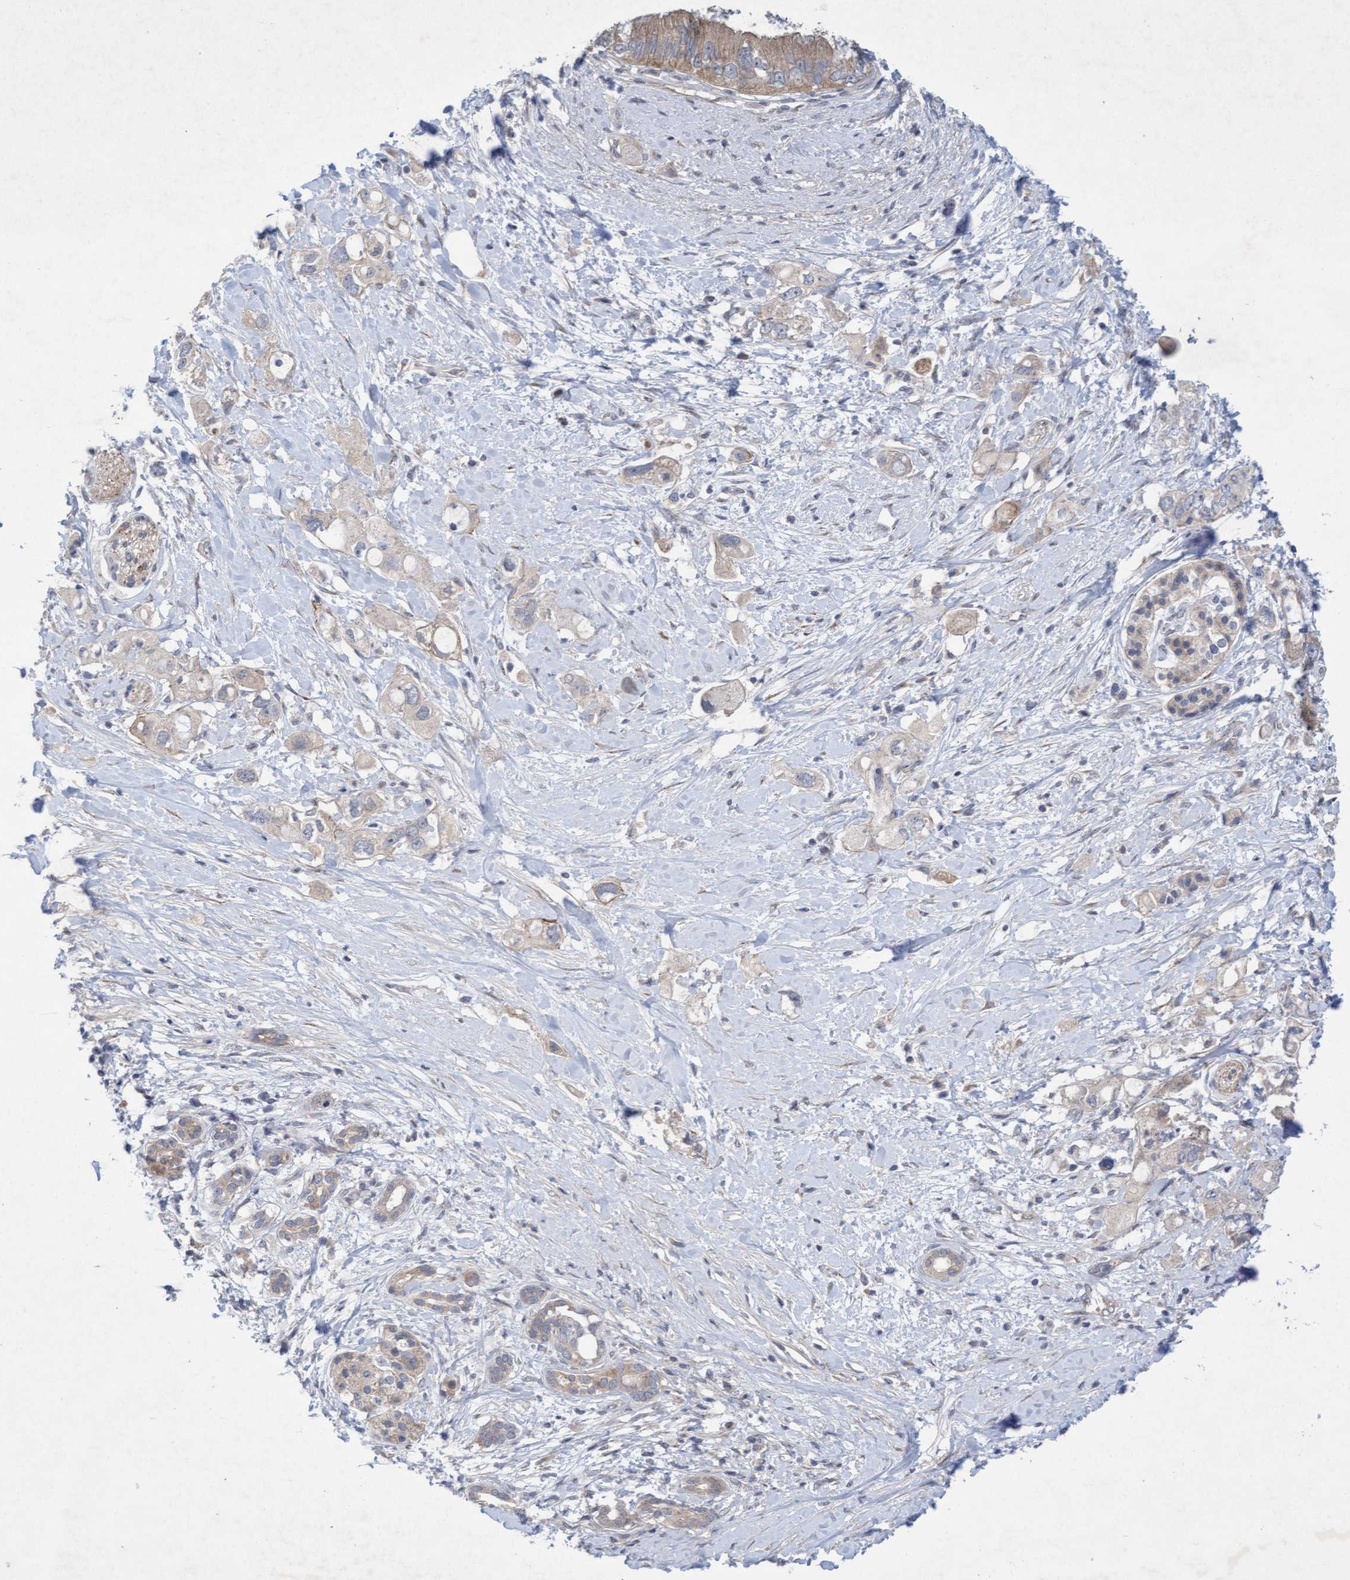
{"staining": {"intensity": "weak", "quantity": "<25%", "location": "cytoplasmic/membranous"}, "tissue": "pancreatic cancer", "cell_type": "Tumor cells", "image_type": "cancer", "snomed": [{"axis": "morphology", "description": "Adenocarcinoma, NOS"}, {"axis": "topography", "description": "Pancreas"}], "caption": "High magnification brightfield microscopy of pancreatic adenocarcinoma stained with DAB (3,3'-diaminobenzidine) (brown) and counterstained with hematoxylin (blue): tumor cells show no significant expression. (DAB immunohistochemistry (IHC) with hematoxylin counter stain).", "gene": "DDHD2", "patient": {"sex": "female", "age": 56}}